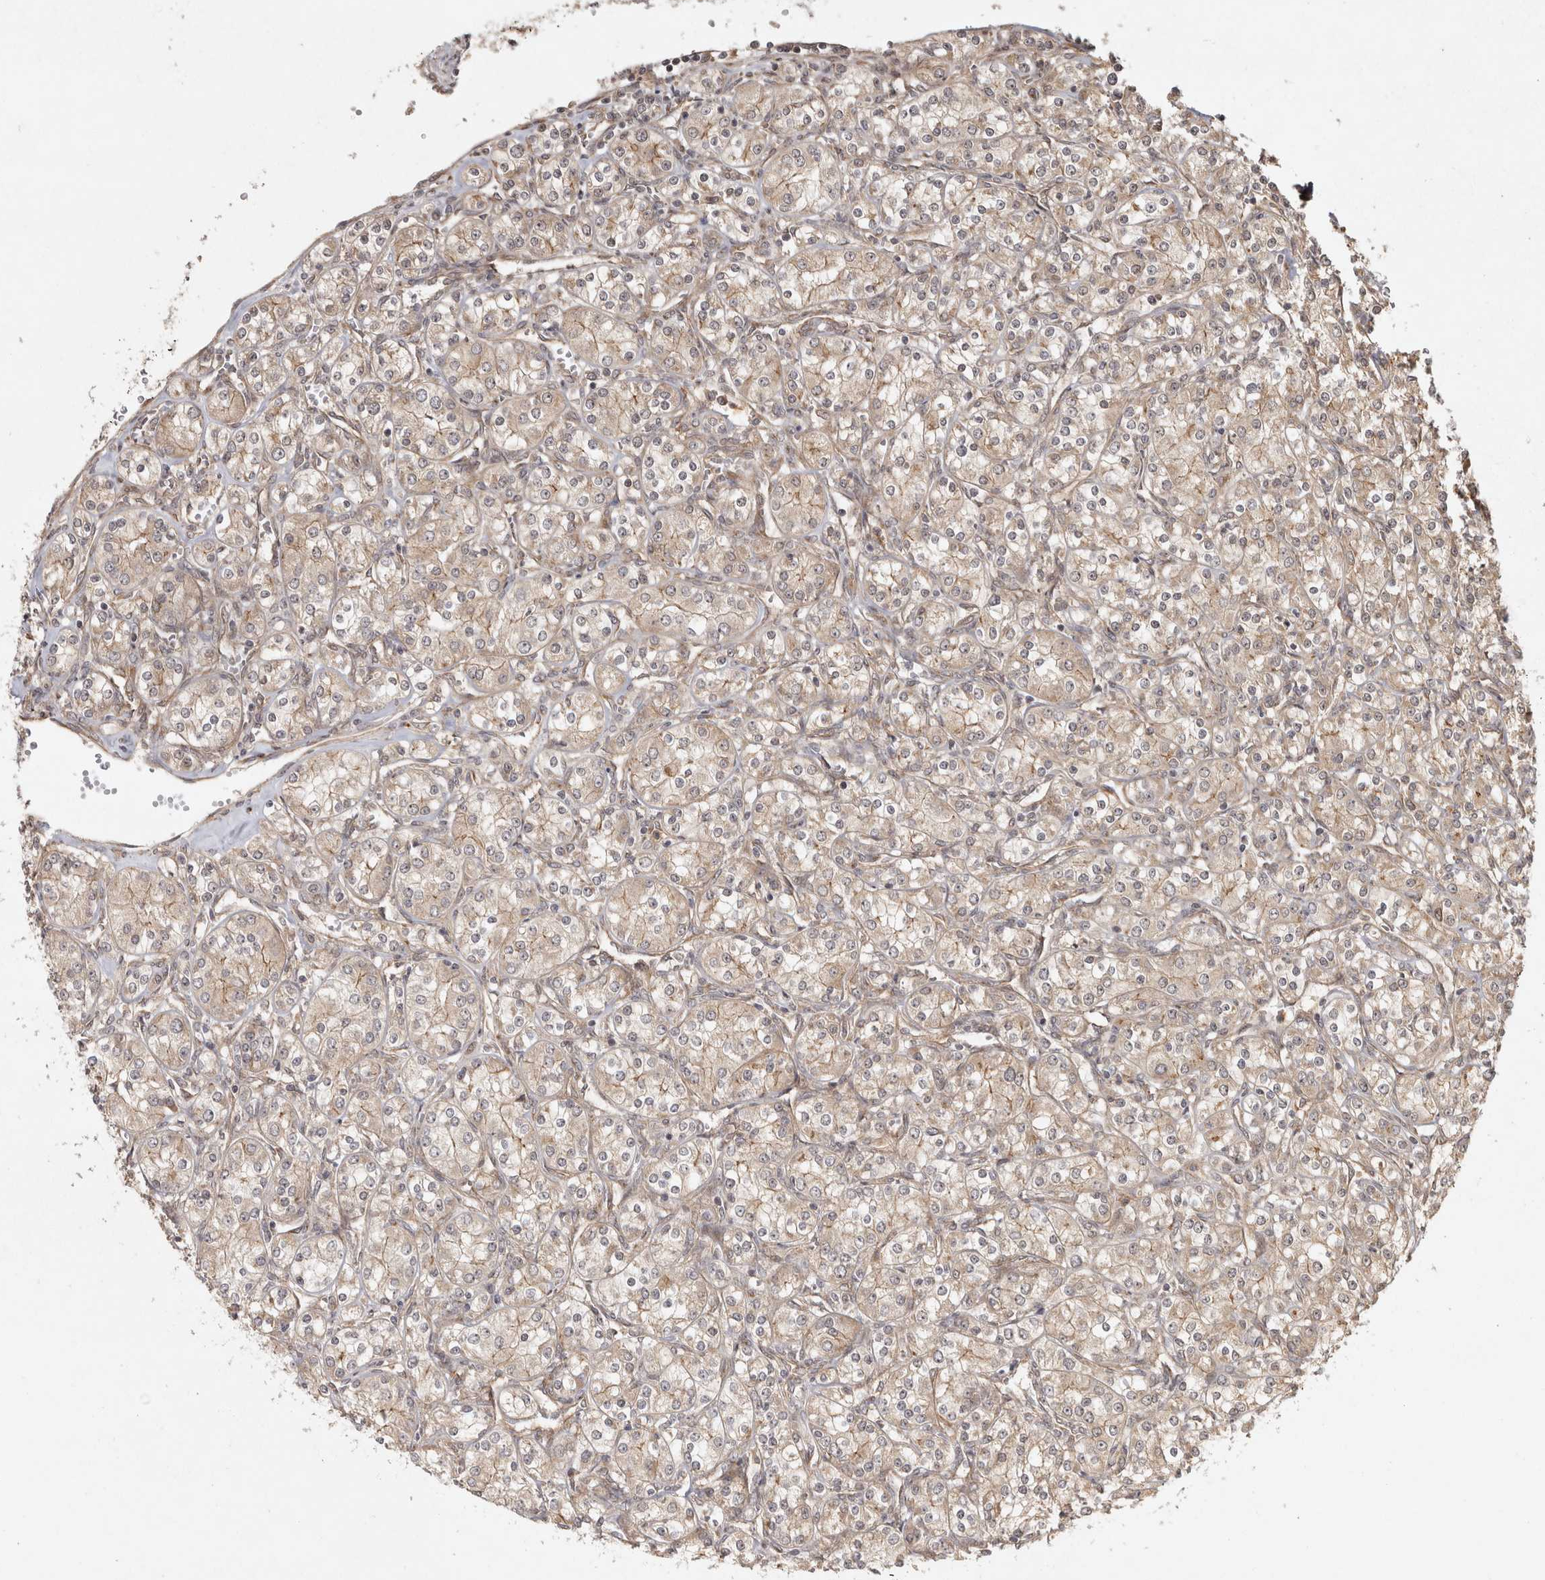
{"staining": {"intensity": "weak", "quantity": ">75%", "location": "cytoplasmic/membranous"}, "tissue": "renal cancer", "cell_type": "Tumor cells", "image_type": "cancer", "snomed": [{"axis": "morphology", "description": "Adenocarcinoma, NOS"}, {"axis": "topography", "description": "Kidney"}], "caption": "IHC image of human renal cancer (adenocarcinoma) stained for a protein (brown), which exhibits low levels of weak cytoplasmic/membranous staining in about >75% of tumor cells.", "gene": "CAMSAP2", "patient": {"sex": "male", "age": 77}}